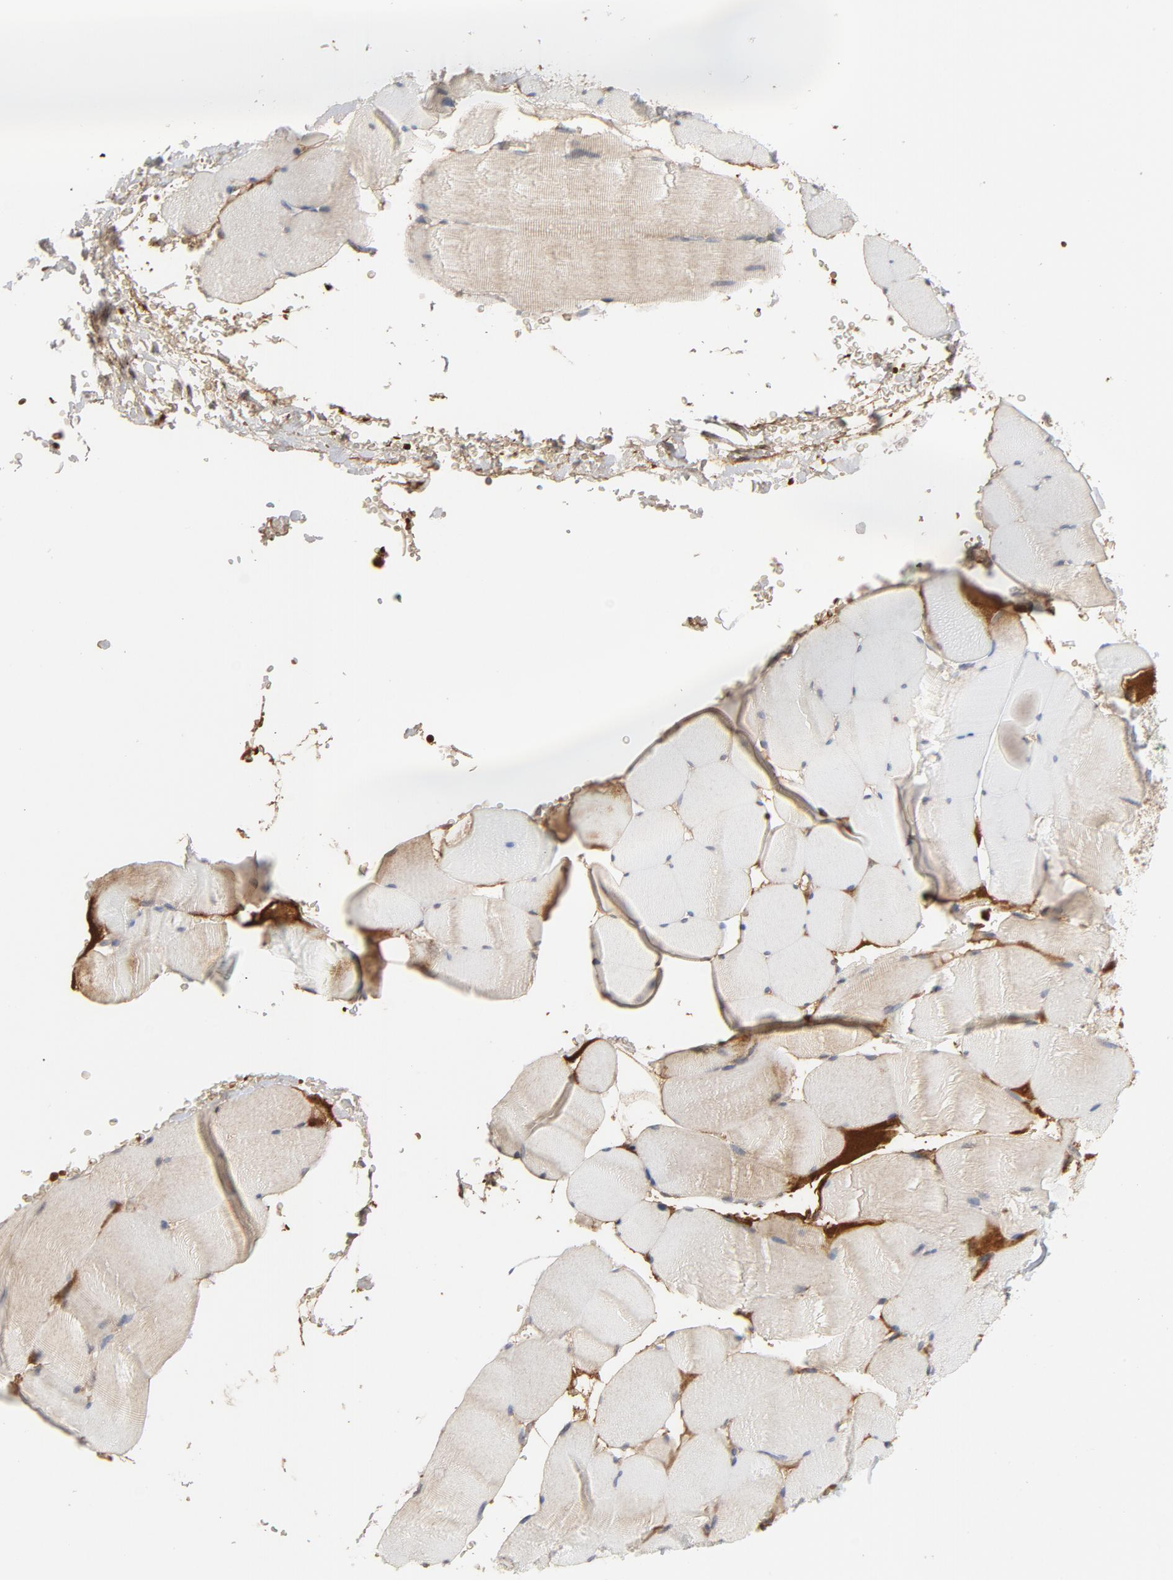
{"staining": {"intensity": "weak", "quantity": "25%-75%", "location": "cytoplasmic/membranous"}, "tissue": "skeletal muscle", "cell_type": "Myocytes", "image_type": "normal", "snomed": [{"axis": "morphology", "description": "Normal tissue, NOS"}, {"axis": "topography", "description": "Skeletal muscle"}], "caption": "Immunohistochemical staining of unremarkable human skeletal muscle shows weak cytoplasmic/membranous protein staining in approximately 25%-75% of myocytes. The protein of interest is shown in brown color, while the nuclei are stained blue.", "gene": "PRDX1", "patient": {"sex": "male", "age": 62}}